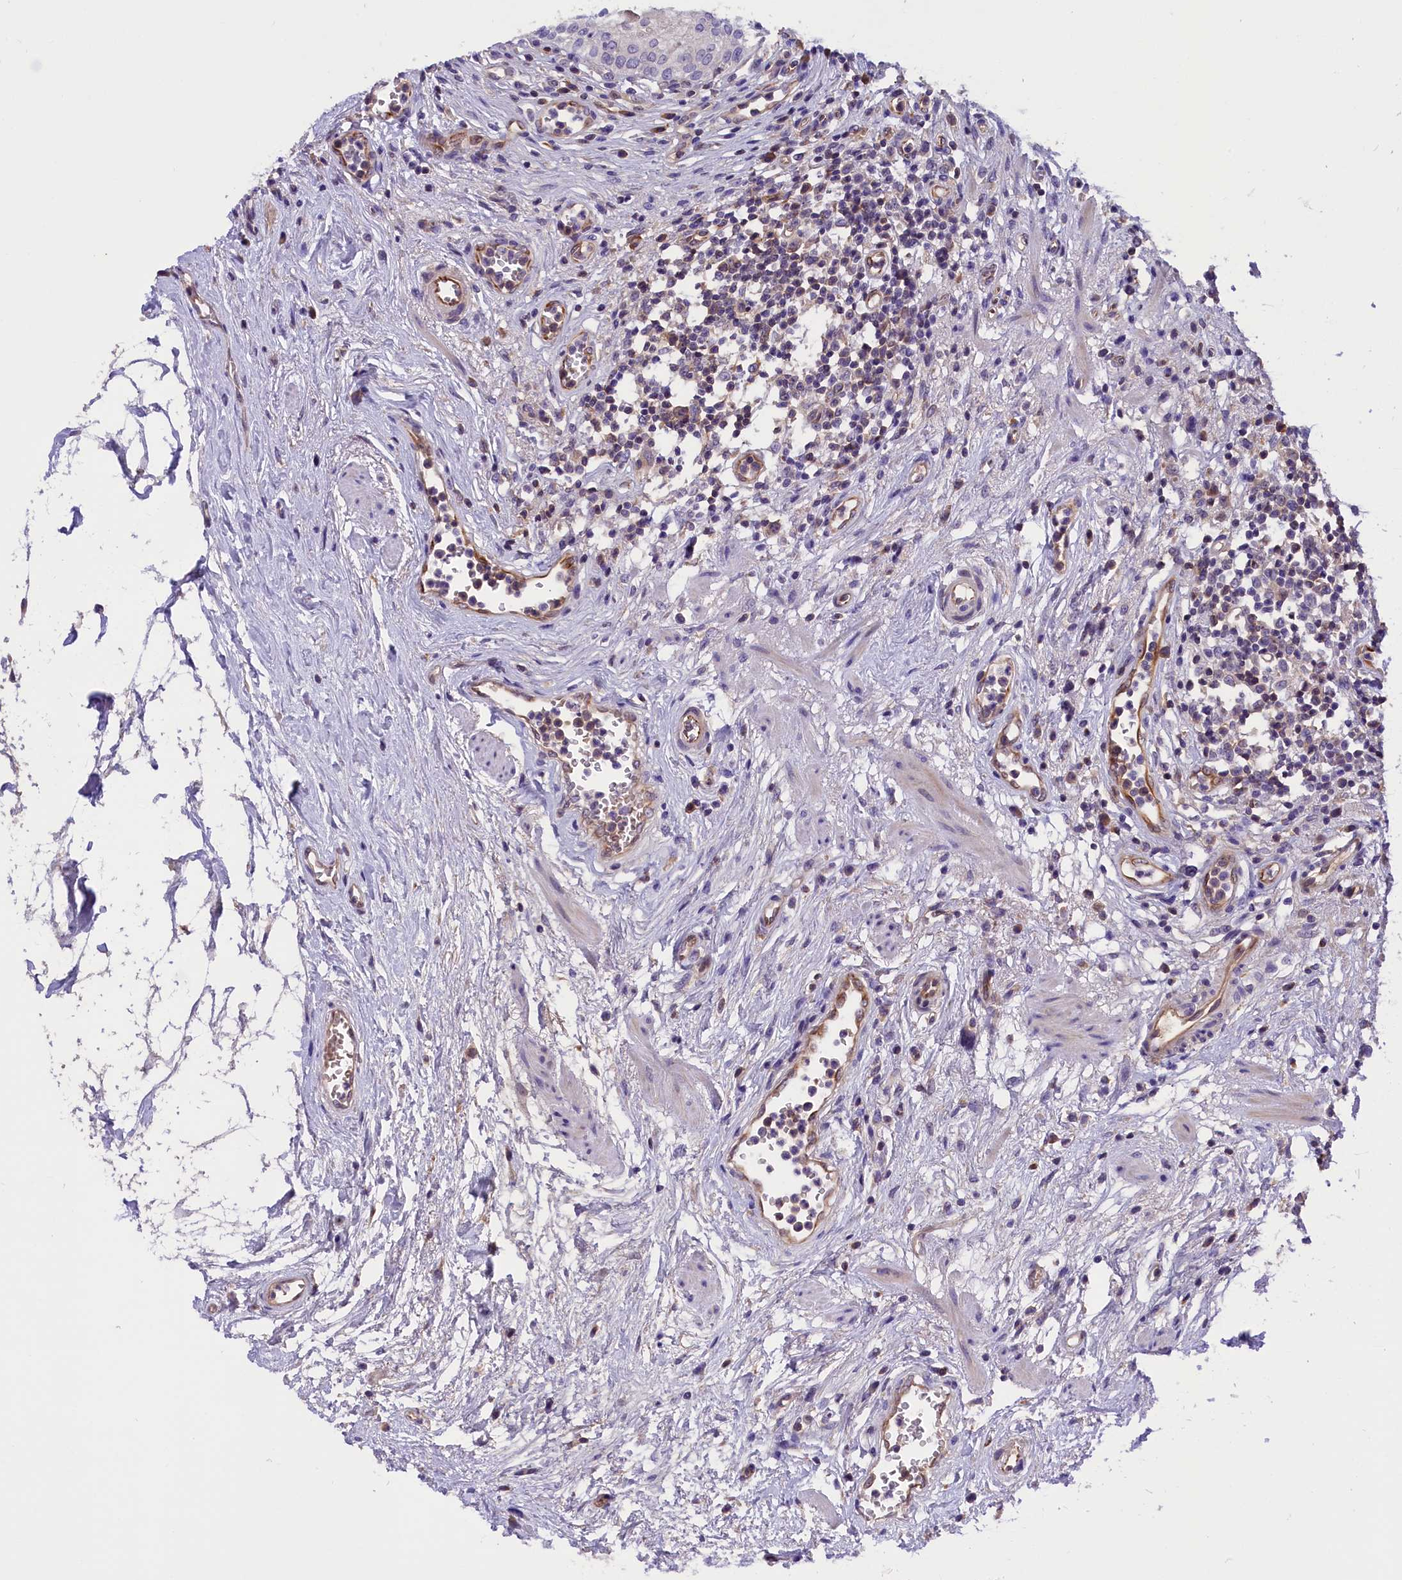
{"staining": {"intensity": "weak", "quantity": "<25%", "location": "cytoplasmic/membranous,nuclear"}, "tissue": "urinary bladder", "cell_type": "Urothelial cells", "image_type": "normal", "snomed": [{"axis": "morphology", "description": "Normal tissue, NOS"}, {"axis": "morphology", "description": "Inflammation, NOS"}, {"axis": "topography", "description": "Urinary bladder"}], "caption": "IHC of normal human urinary bladder reveals no expression in urothelial cells.", "gene": "CCDC32", "patient": {"sex": "male", "age": 63}}